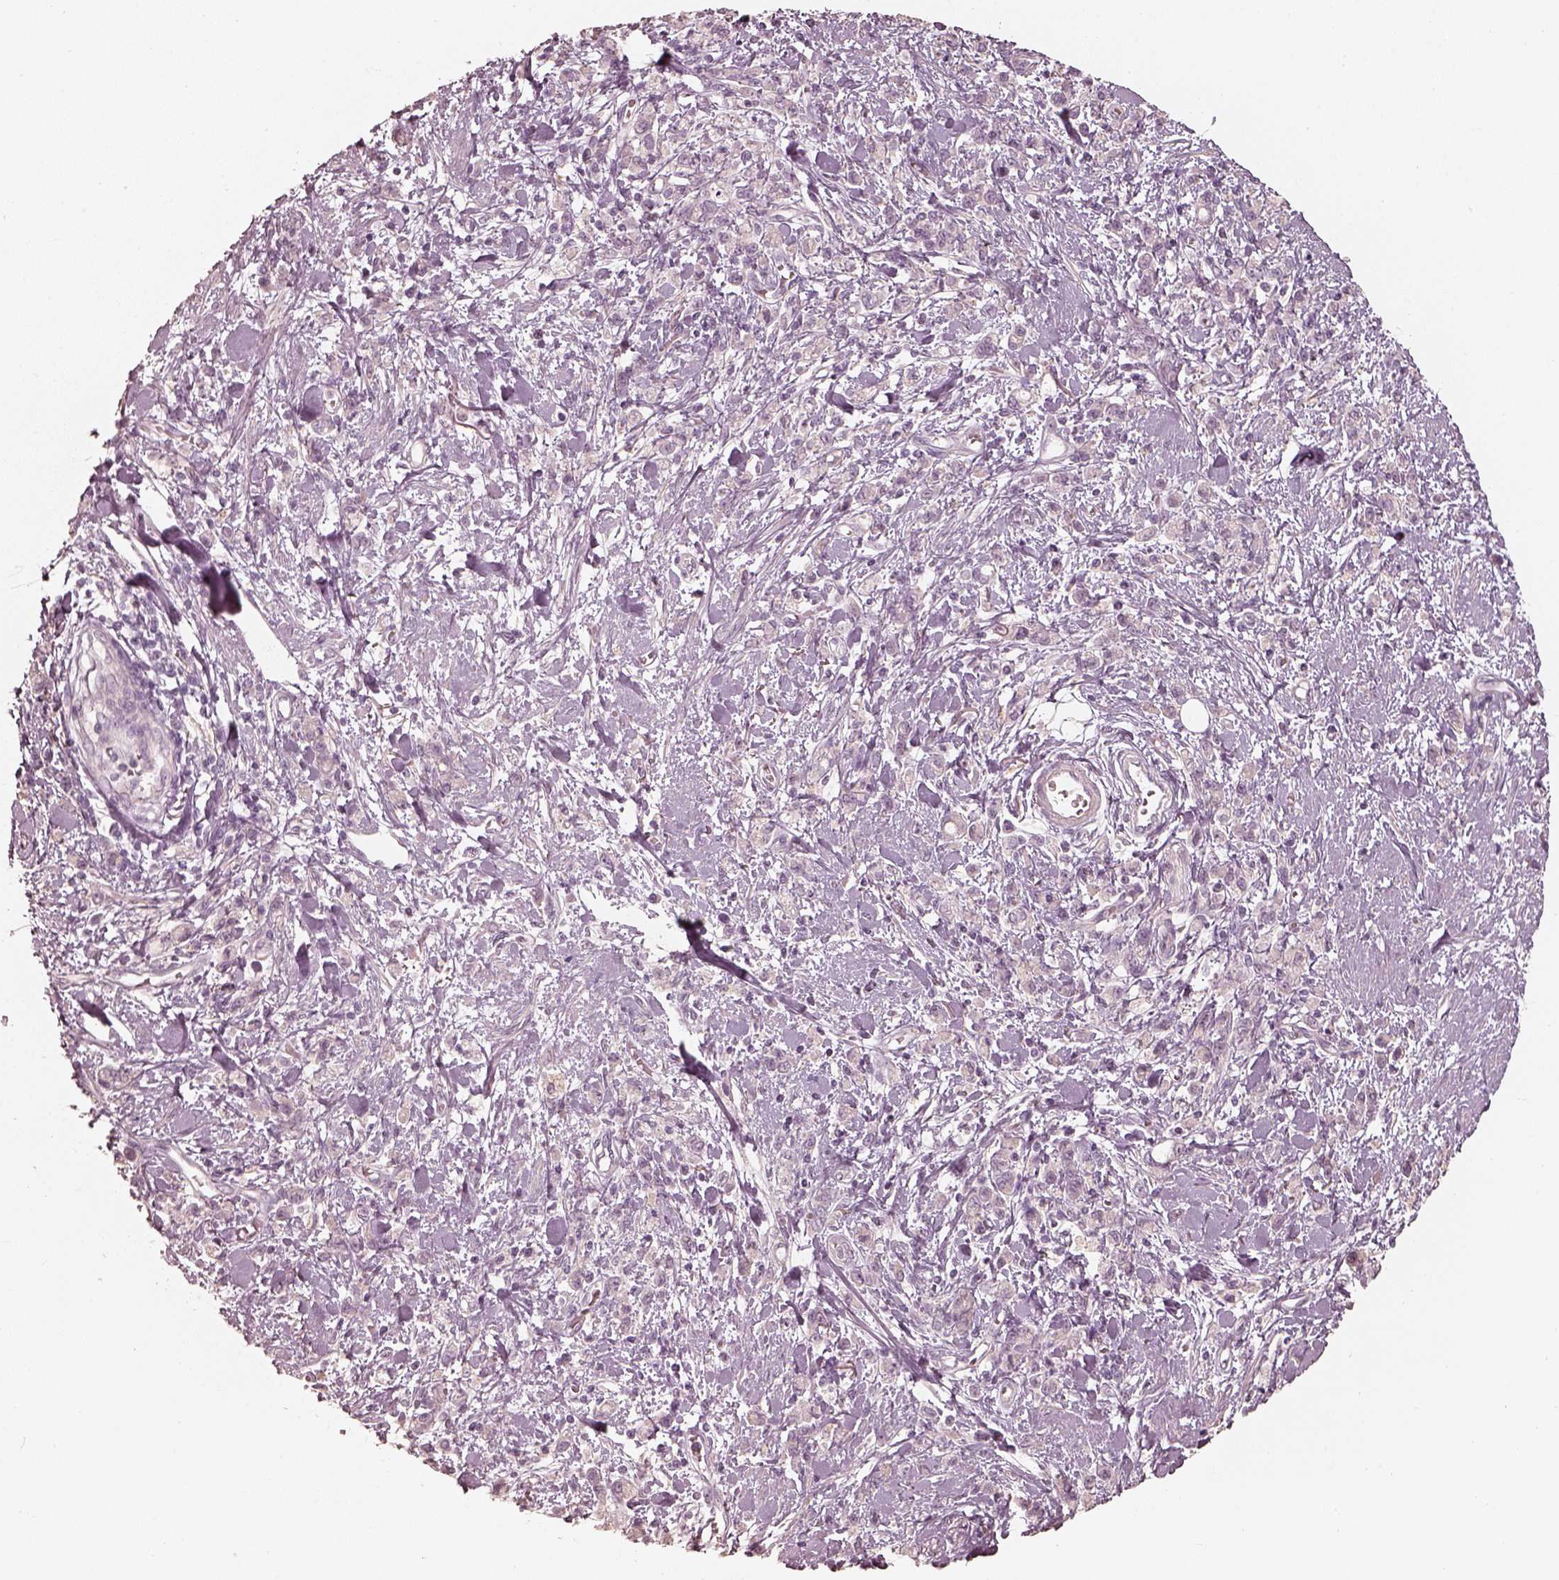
{"staining": {"intensity": "negative", "quantity": "none", "location": "none"}, "tissue": "stomach cancer", "cell_type": "Tumor cells", "image_type": "cancer", "snomed": [{"axis": "morphology", "description": "Adenocarcinoma, NOS"}, {"axis": "topography", "description": "Stomach"}], "caption": "DAB immunohistochemical staining of stomach adenocarcinoma shows no significant positivity in tumor cells.", "gene": "FMNL2", "patient": {"sex": "male", "age": 77}}